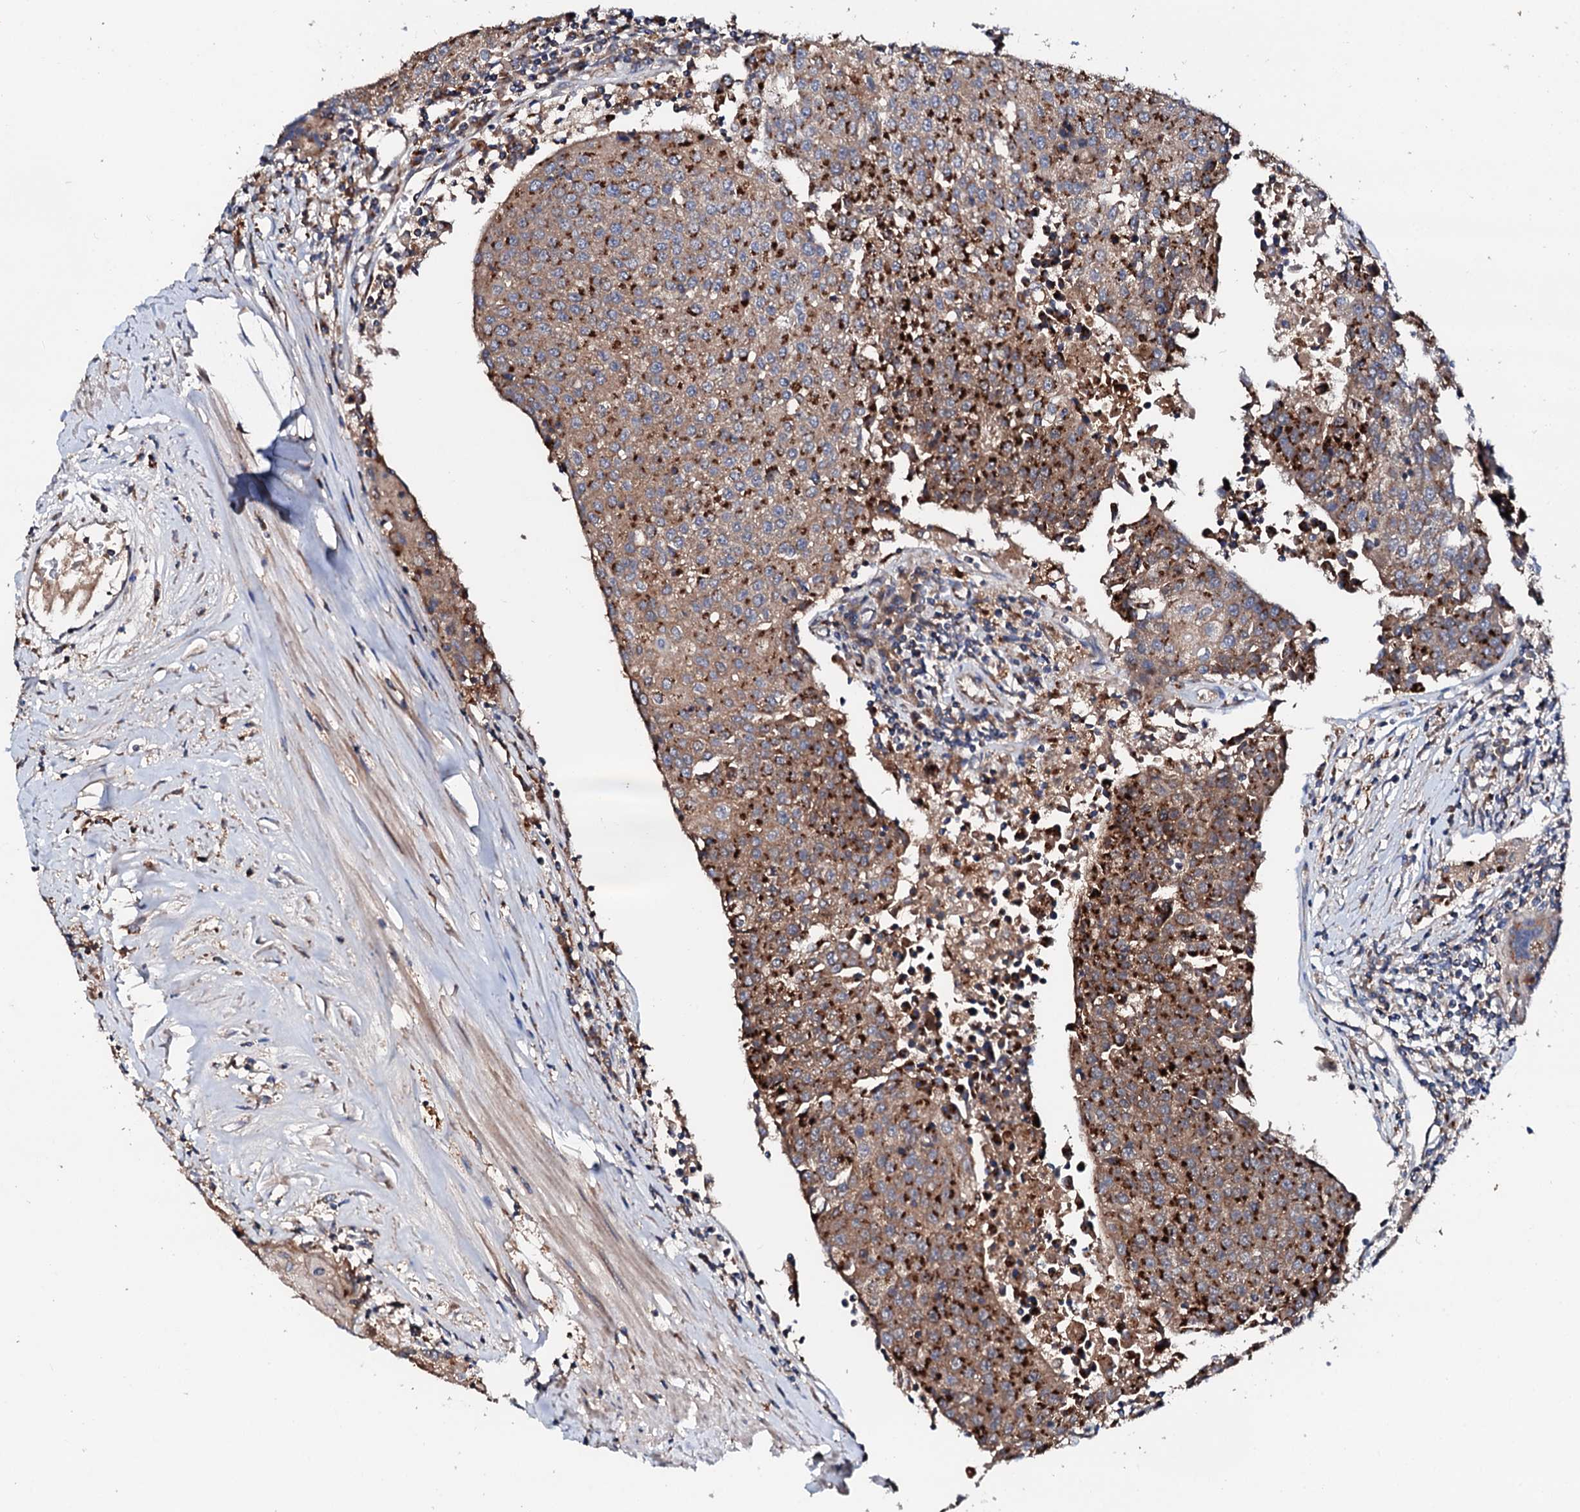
{"staining": {"intensity": "strong", "quantity": ">75%", "location": "cytoplasmic/membranous"}, "tissue": "urothelial cancer", "cell_type": "Tumor cells", "image_type": "cancer", "snomed": [{"axis": "morphology", "description": "Urothelial carcinoma, High grade"}, {"axis": "topography", "description": "Urinary bladder"}], "caption": "IHC photomicrograph of neoplastic tissue: human urothelial cancer stained using immunohistochemistry reveals high levels of strong protein expression localized specifically in the cytoplasmic/membranous of tumor cells, appearing as a cytoplasmic/membranous brown color.", "gene": "ST3GAL1", "patient": {"sex": "female", "age": 85}}